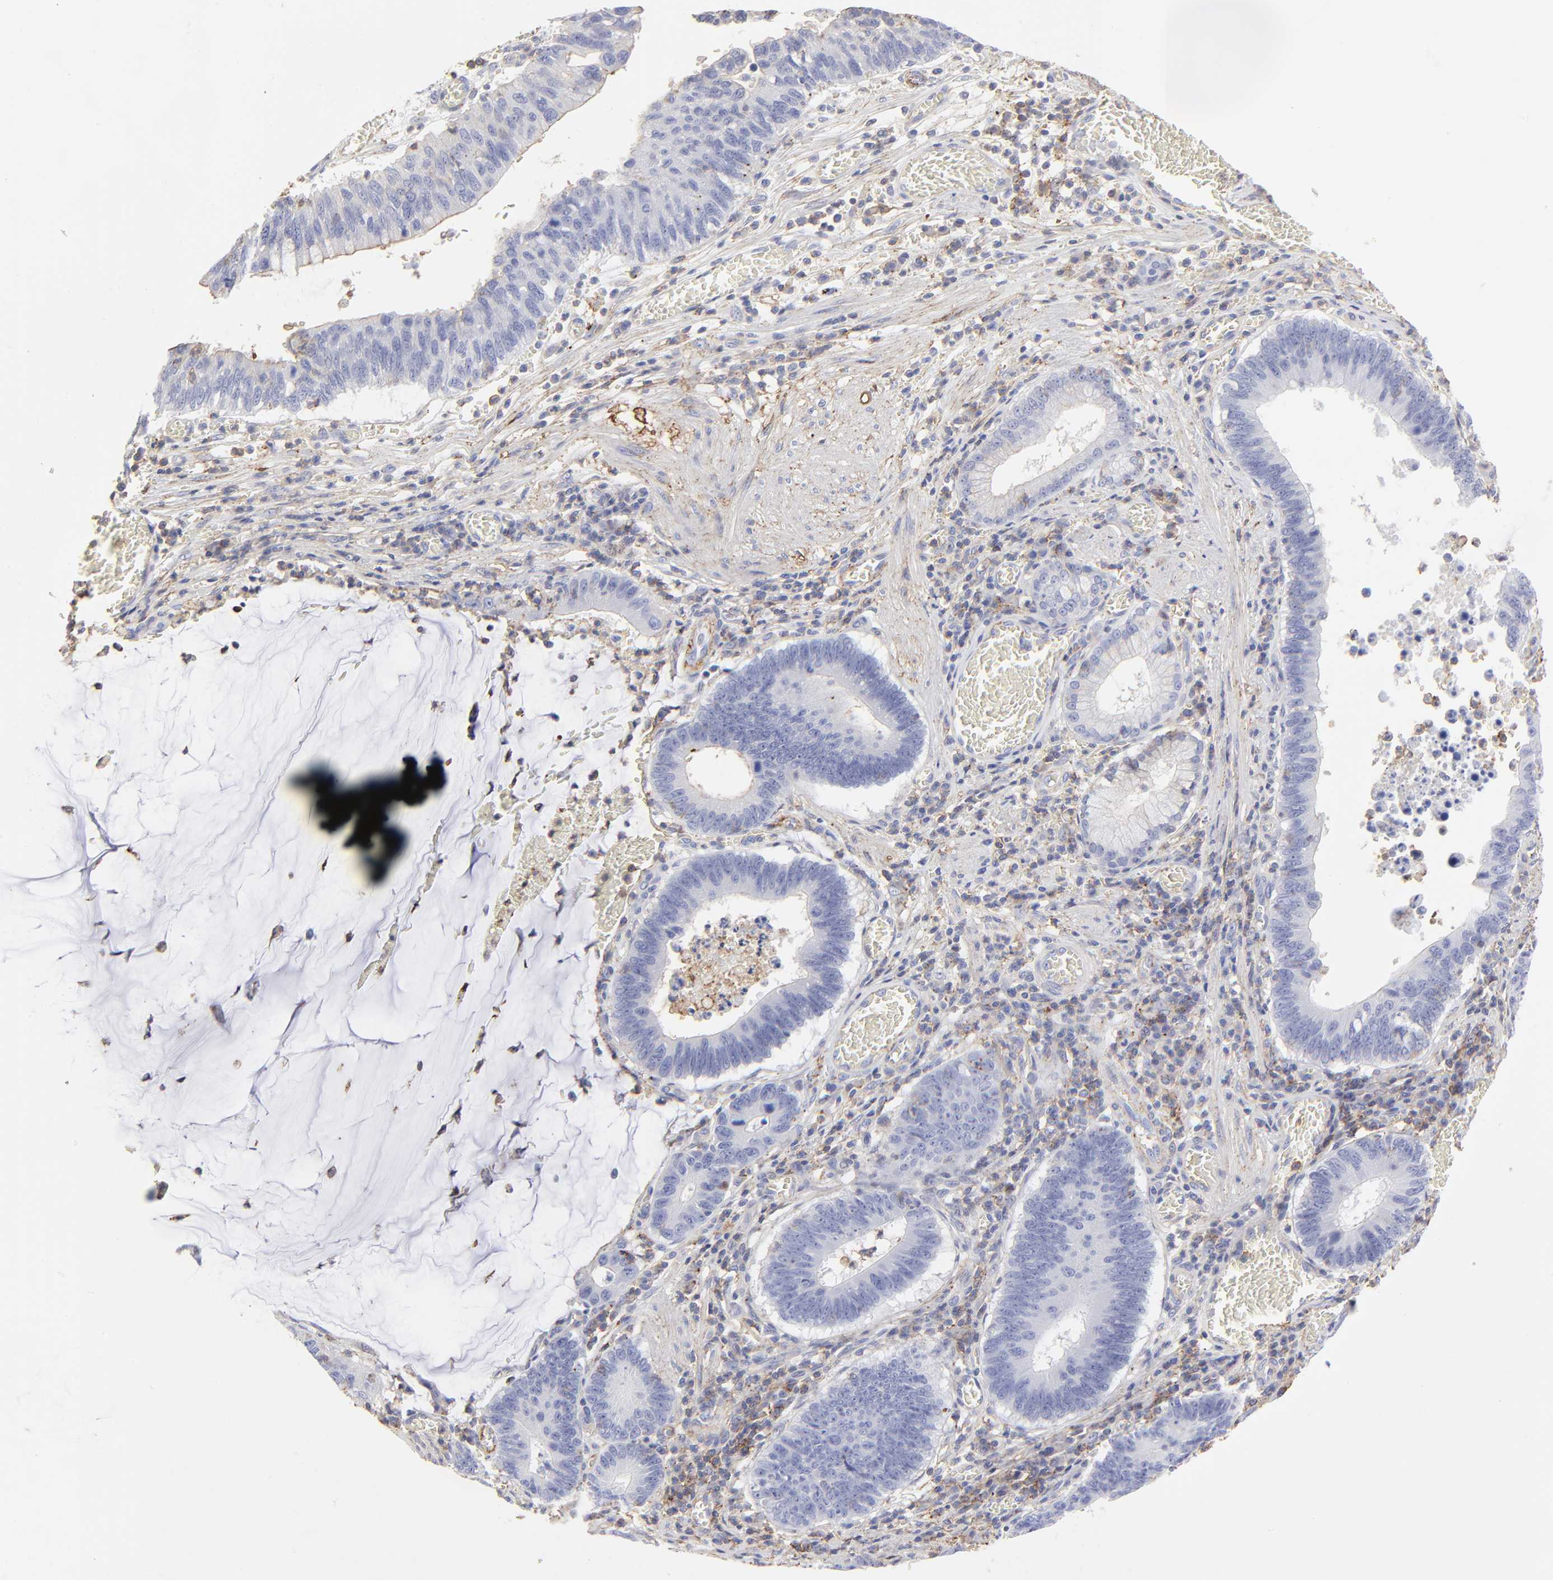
{"staining": {"intensity": "negative", "quantity": "none", "location": "none"}, "tissue": "stomach cancer", "cell_type": "Tumor cells", "image_type": "cancer", "snomed": [{"axis": "morphology", "description": "Adenocarcinoma, NOS"}, {"axis": "topography", "description": "Stomach"}, {"axis": "topography", "description": "Gastric cardia"}], "caption": "Tumor cells show no significant protein positivity in stomach cancer (adenocarcinoma).", "gene": "ANXA6", "patient": {"sex": "male", "age": 59}}